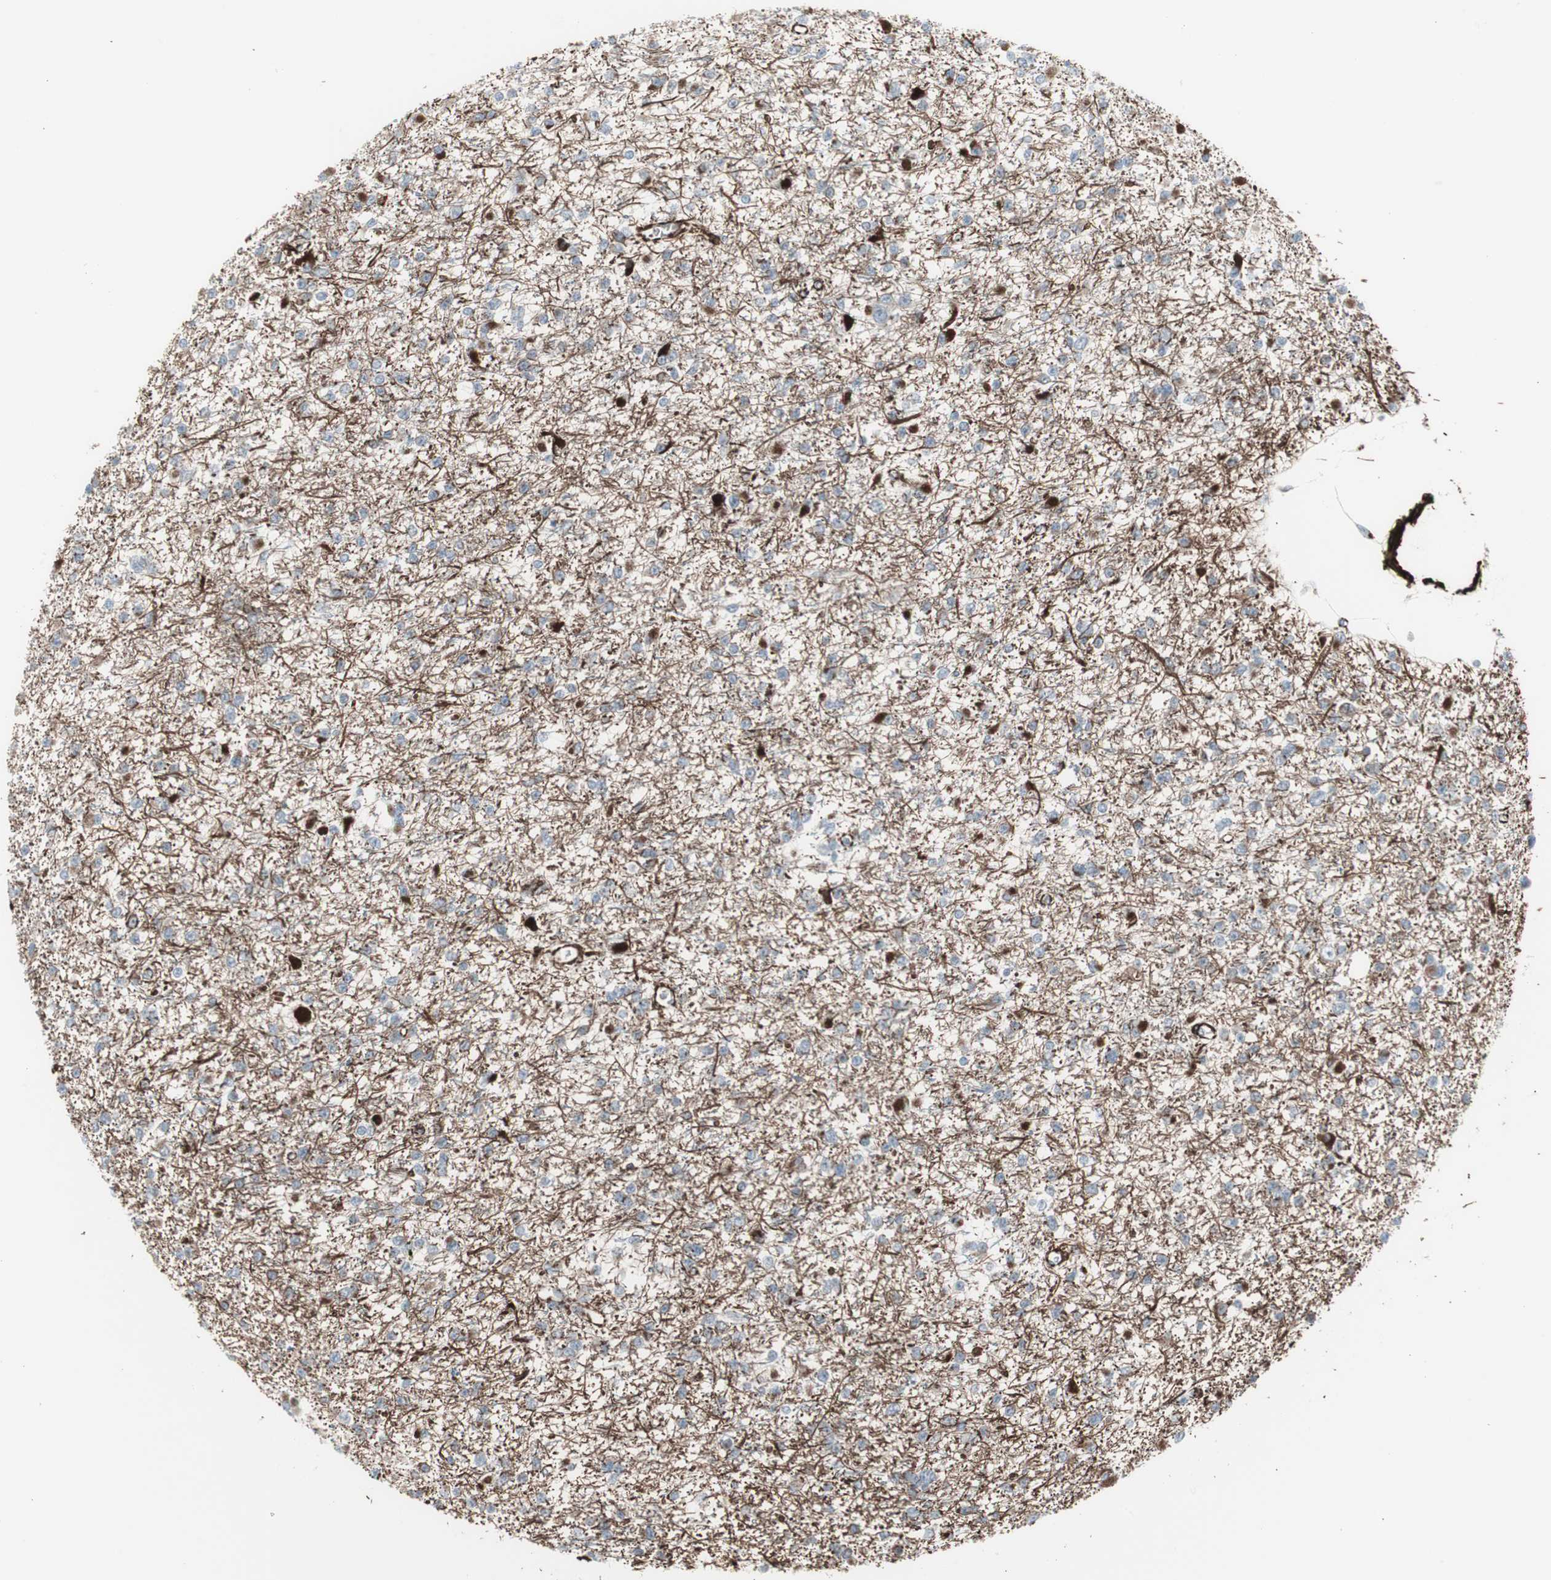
{"staining": {"intensity": "weak", "quantity": "<25%", "location": "cytoplasmic/membranous"}, "tissue": "glioma", "cell_type": "Tumor cells", "image_type": "cancer", "snomed": [{"axis": "morphology", "description": "Glioma, malignant, Low grade"}, {"axis": "topography", "description": "Brain"}], "caption": "The IHC histopathology image has no significant positivity in tumor cells of malignant glioma (low-grade) tissue. (Immunohistochemistry, brightfield microscopy, high magnification).", "gene": "PDGFA", "patient": {"sex": "female", "age": 22}}